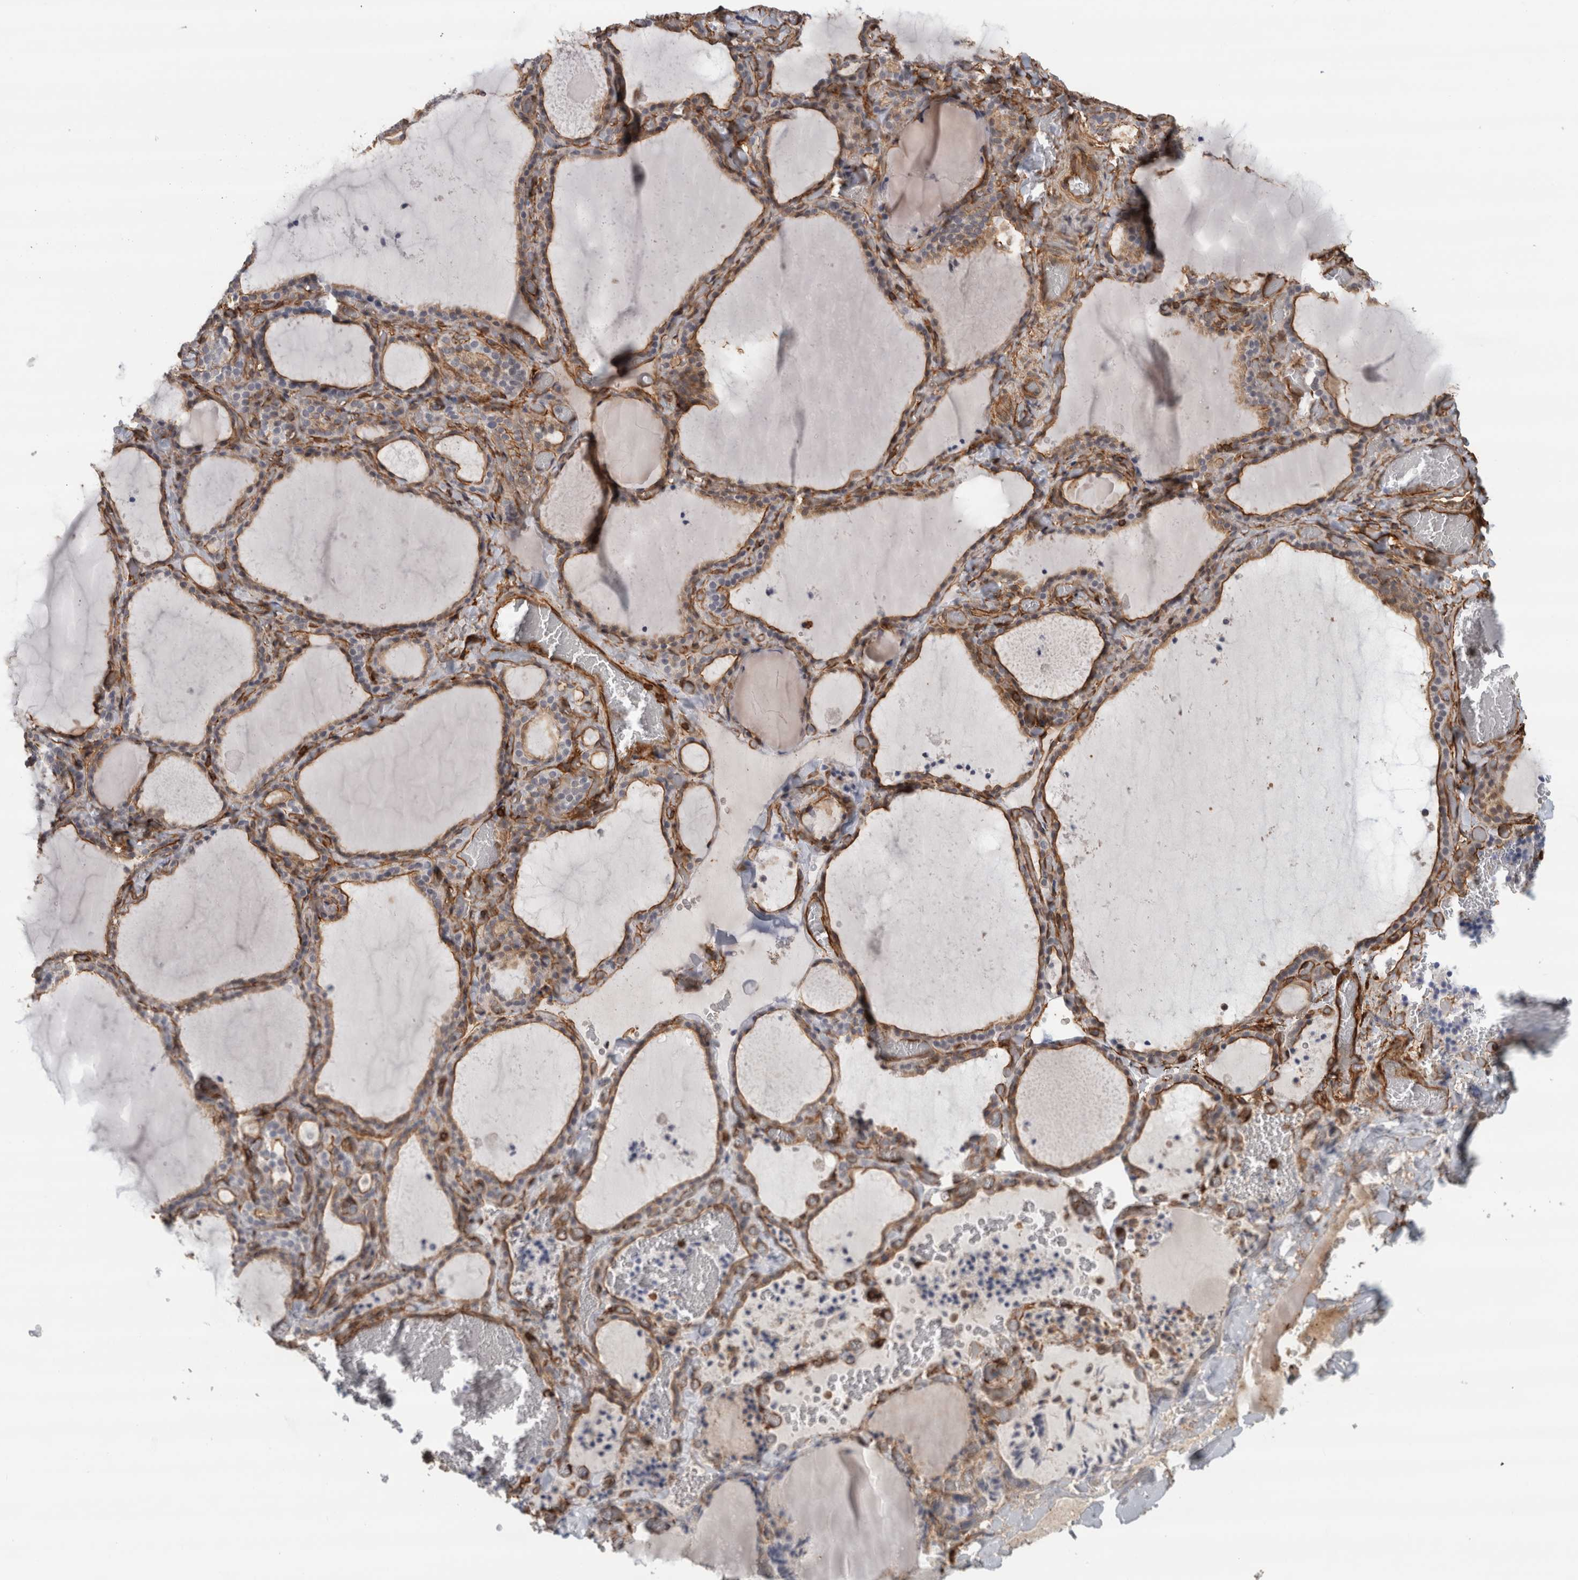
{"staining": {"intensity": "moderate", "quantity": "25%-75%", "location": "cytoplasmic/membranous"}, "tissue": "thyroid gland", "cell_type": "Glandular cells", "image_type": "normal", "snomed": [{"axis": "morphology", "description": "Normal tissue, NOS"}, {"axis": "topography", "description": "Thyroid gland"}], "caption": "Immunohistochemical staining of normal thyroid gland displays moderate cytoplasmic/membranous protein positivity in approximately 25%-75% of glandular cells.", "gene": "AHNAK", "patient": {"sex": "female", "age": 22}}